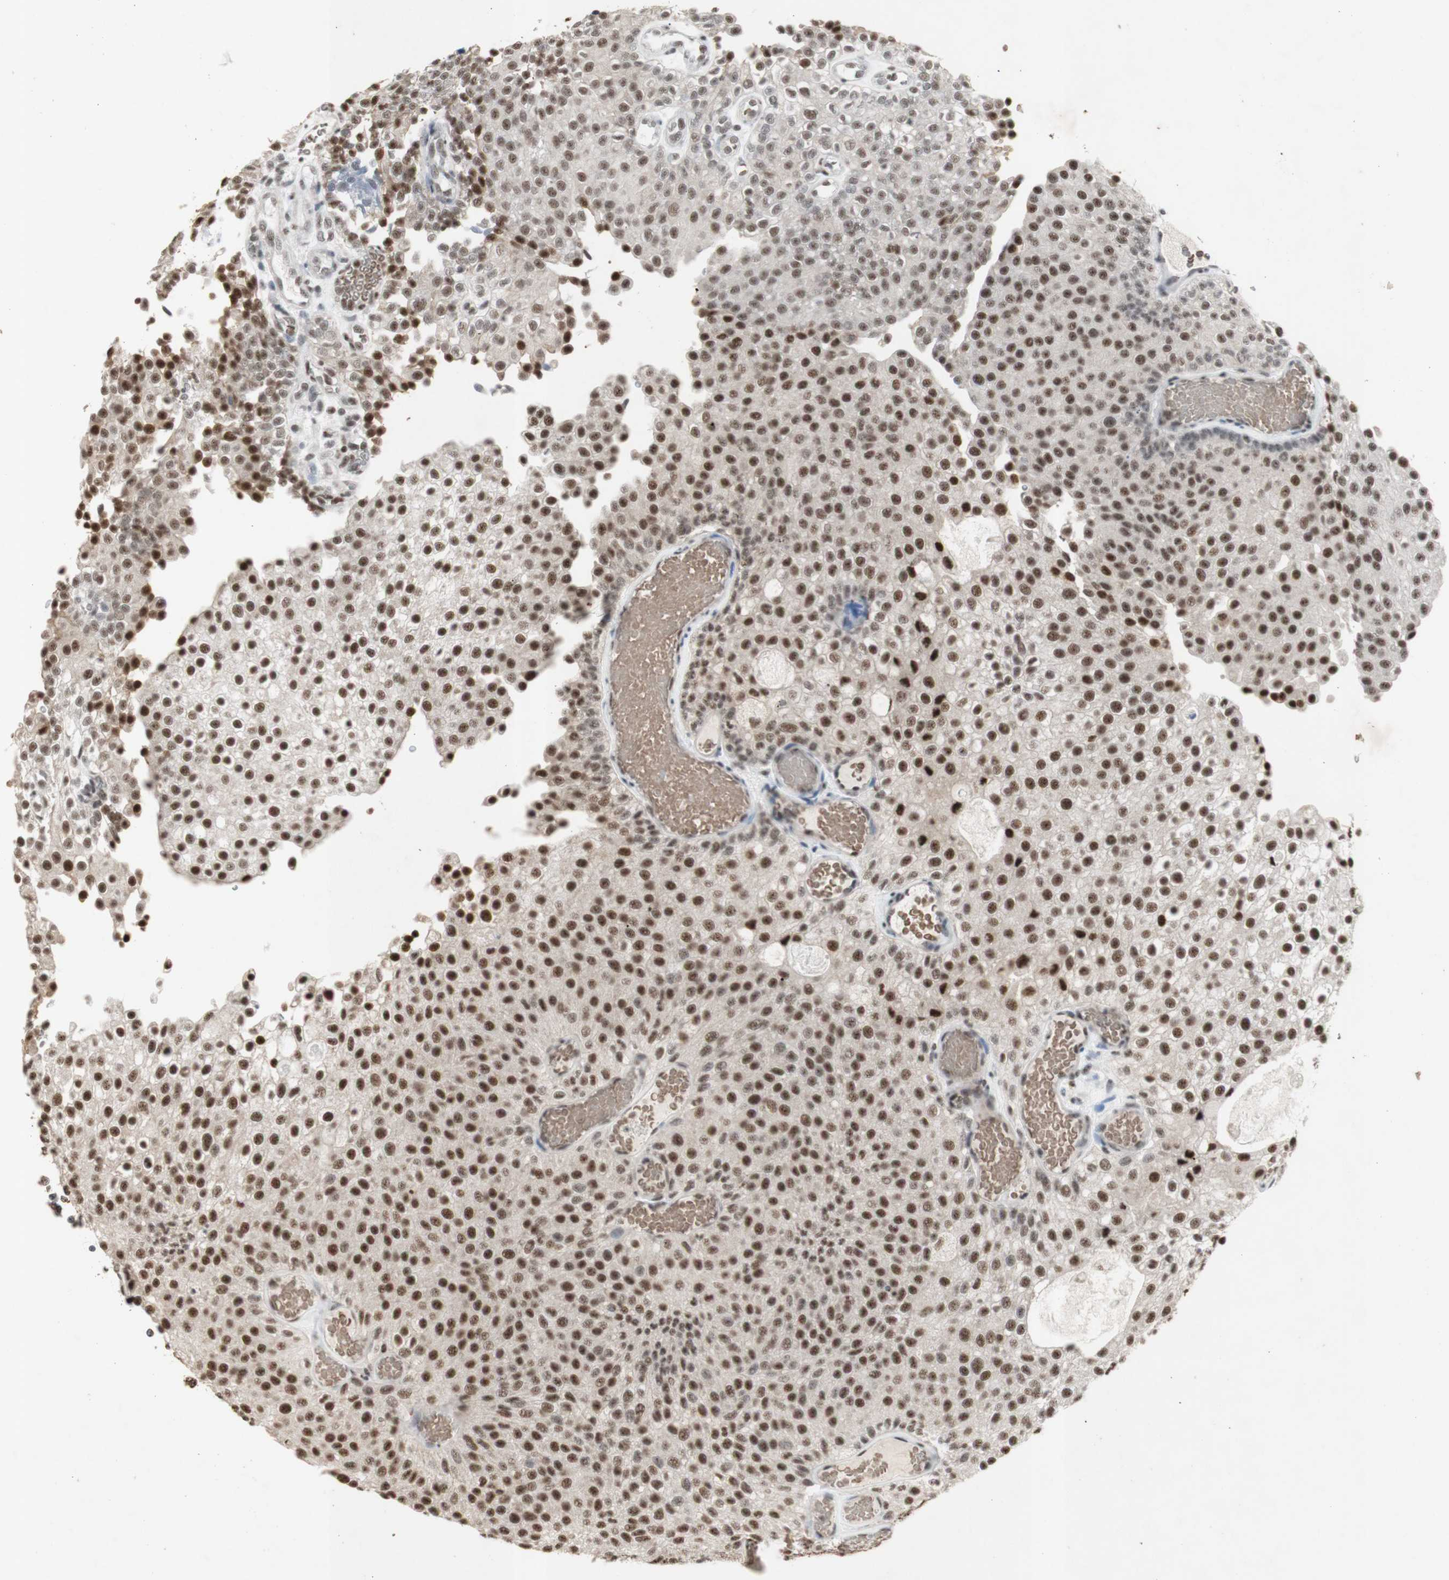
{"staining": {"intensity": "strong", "quantity": ">75%", "location": "nuclear"}, "tissue": "urothelial cancer", "cell_type": "Tumor cells", "image_type": "cancer", "snomed": [{"axis": "morphology", "description": "Urothelial carcinoma, Low grade"}, {"axis": "topography", "description": "Urinary bladder"}], "caption": "IHC (DAB) staining of human urothelial cancer displays strong nuclear protein expression in about >75% of tumor cells.", "gene": "SNRPB", "patient": {"sex": "male", "age": 78}}